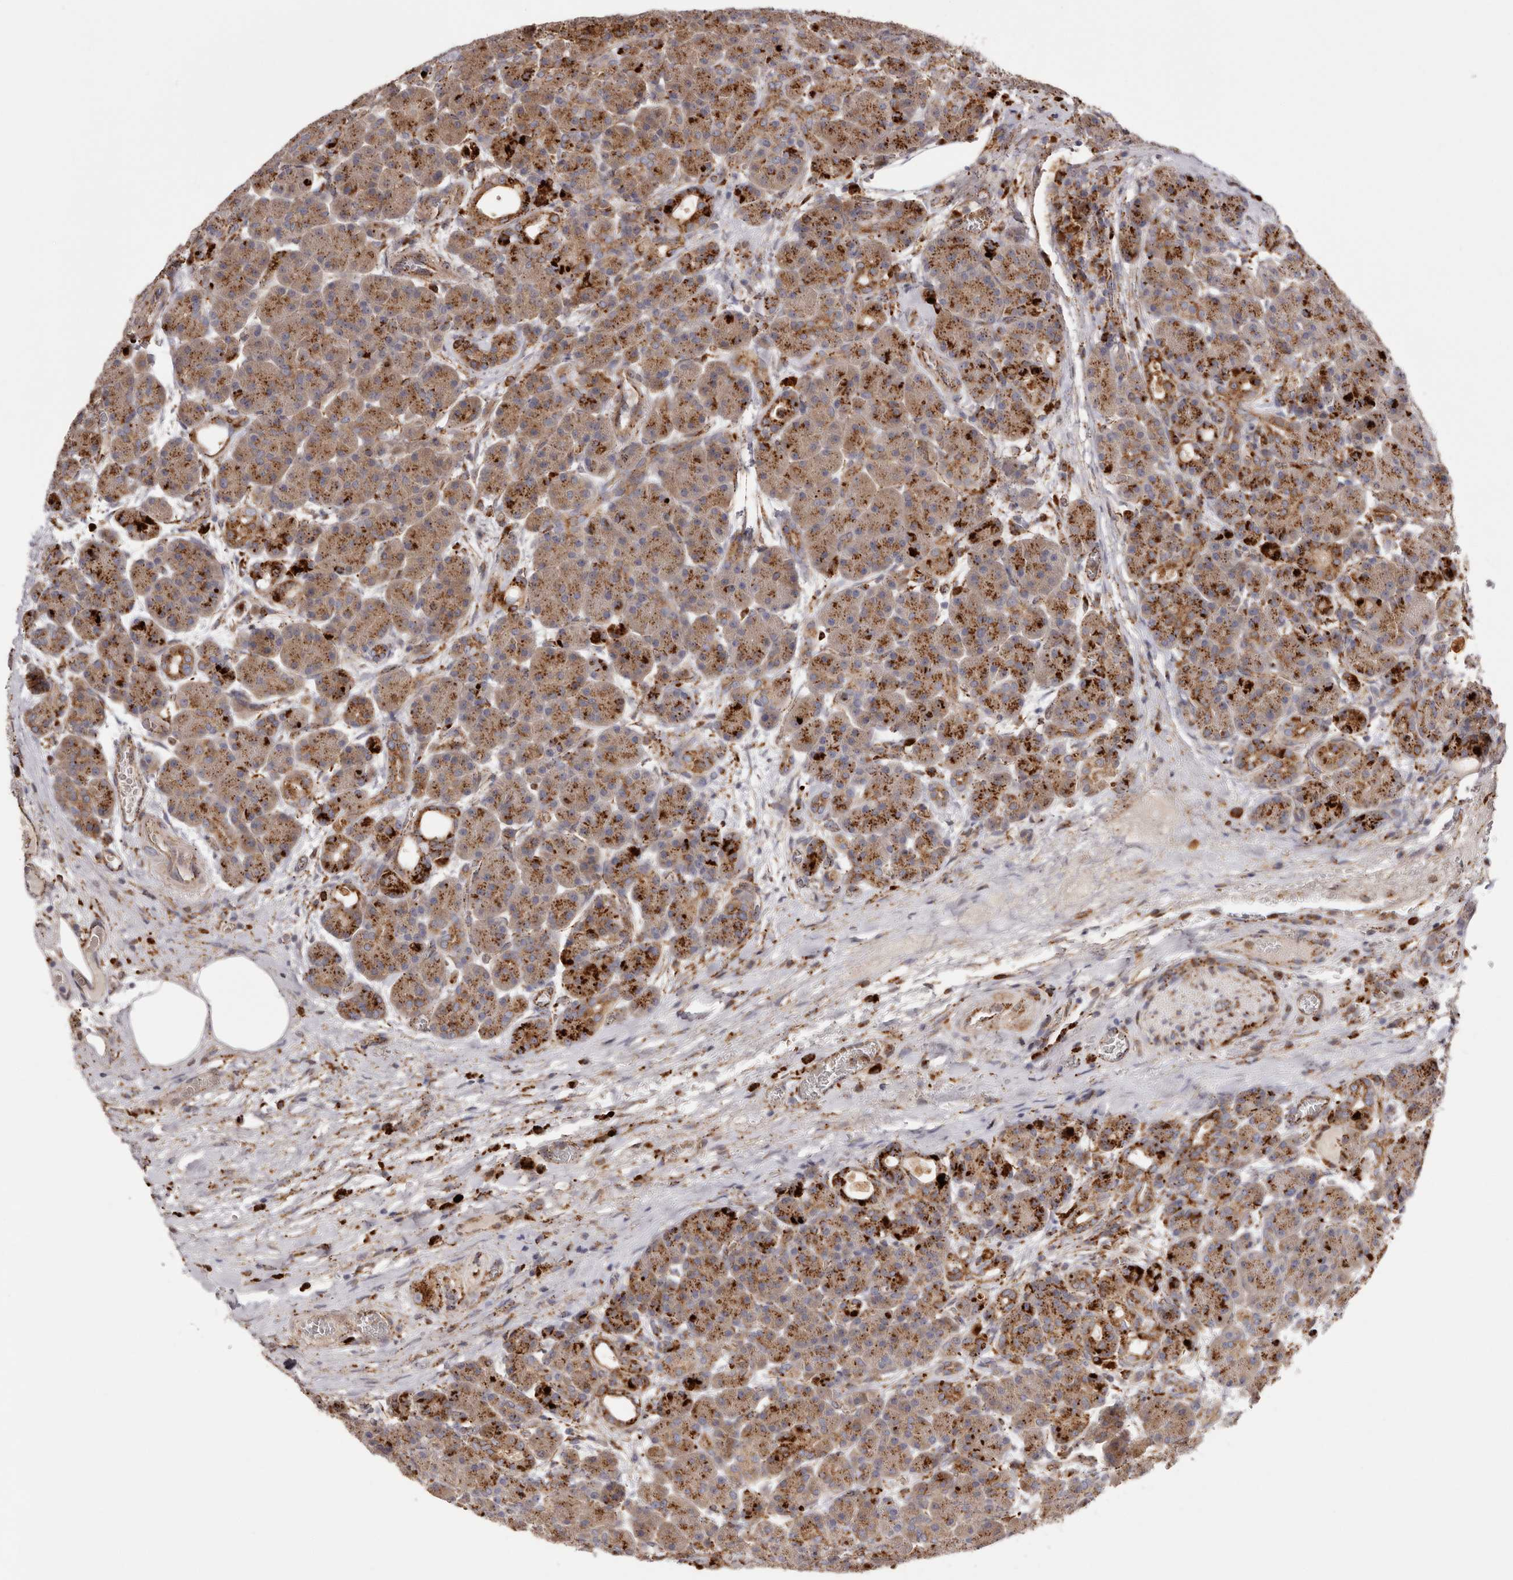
{"staining": {"intensity": "strong", "quantity": "25%-75%", "location": "cytoplasmic/membranous"}, "tissue": "pancreas", "cell_type": "Exocrine glandular cells", "image_type": "normal", "snomed": [{"axis": "morphology", "description": "Normal tissue, NOS"}, {"axis": "topography", "description": "Pancreas"}], "caption": "Protein expression by immunohistochemistry exhibits strong cytoplasmic/membranous staining in approximately 25%-75% of exocrine glandular cells in normal pancreas.", "gene": "GRN", "patient": {"sex": "male", "age": 63}}